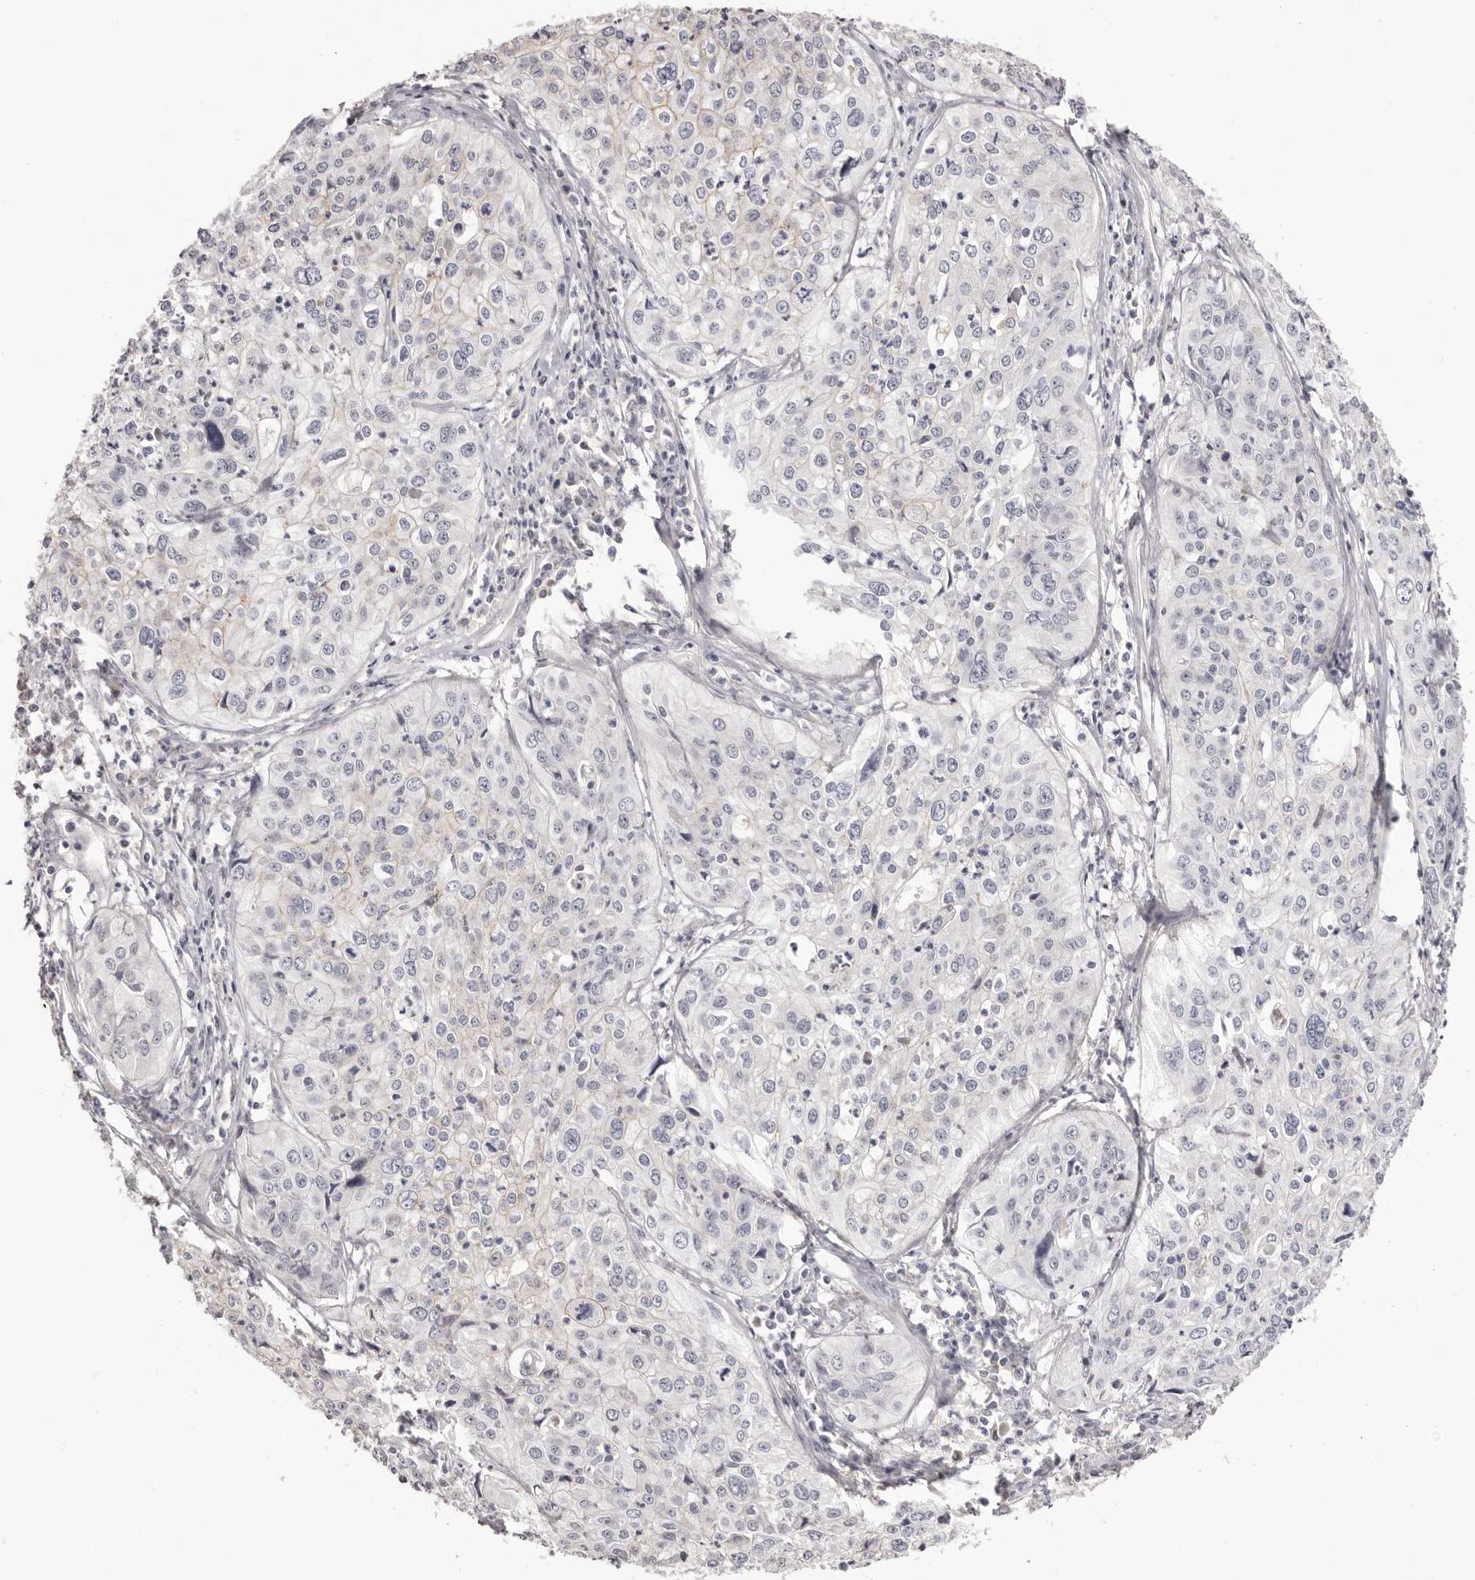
{"staining": {"intensity": "negative", "quantity": "none", "location": "none"}, "tissue": "cervical cancer", "cell_type": "Tumor cells", "image_type": "cancer", "snomed": [{"axis": "morphology", "description": "Squamous cell carcinoma, NOS"}, {"axis": "topography", "description": "Cervix"}], "caption": "Protein analysis of cervical squamous cell carcinoma displays no significant positivity in tumor cells.", "gene": "PCDHB6", "patient": {"sex": "female", "age": 31}}